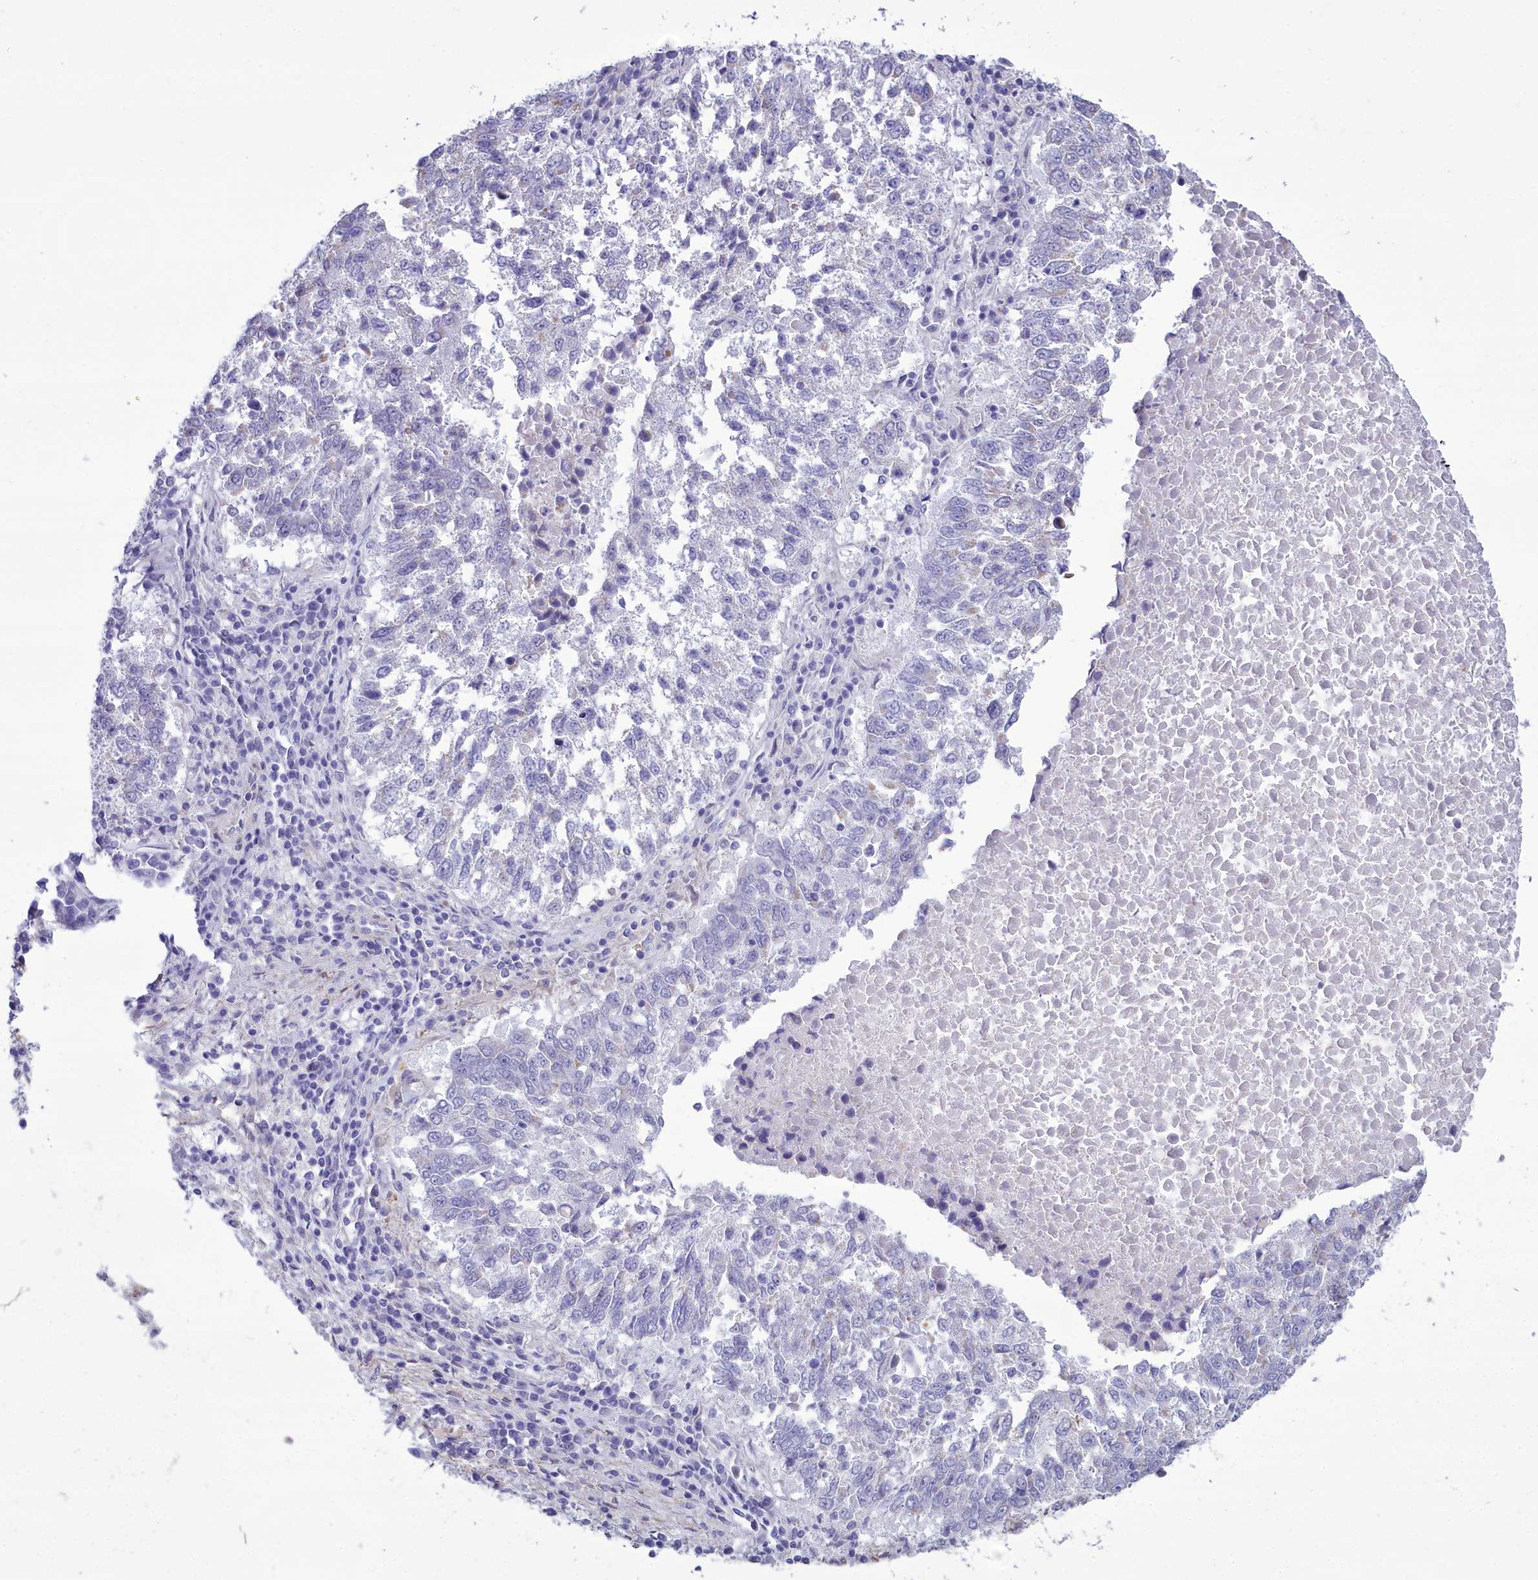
{"staining": {"intensity": "negative", "quantity": "none", "location": "none"}, "tissue": "lung cancer", "cell_type": "Tumor cells", "image_type": "cancer", "snomed": [{"axis": "morphology", "description": "Squamous cell carcinoma, NOS"}, {"axis": "topography", "description": "Lung"}], "caption": "High power microscopy photomicrograph of an IHC image of squamous cell carcinoma (lung), revealing no significant expression in tumor cells.", "gene": "PPP1R14A", "patient": {"sex": "male", "age": 73}}